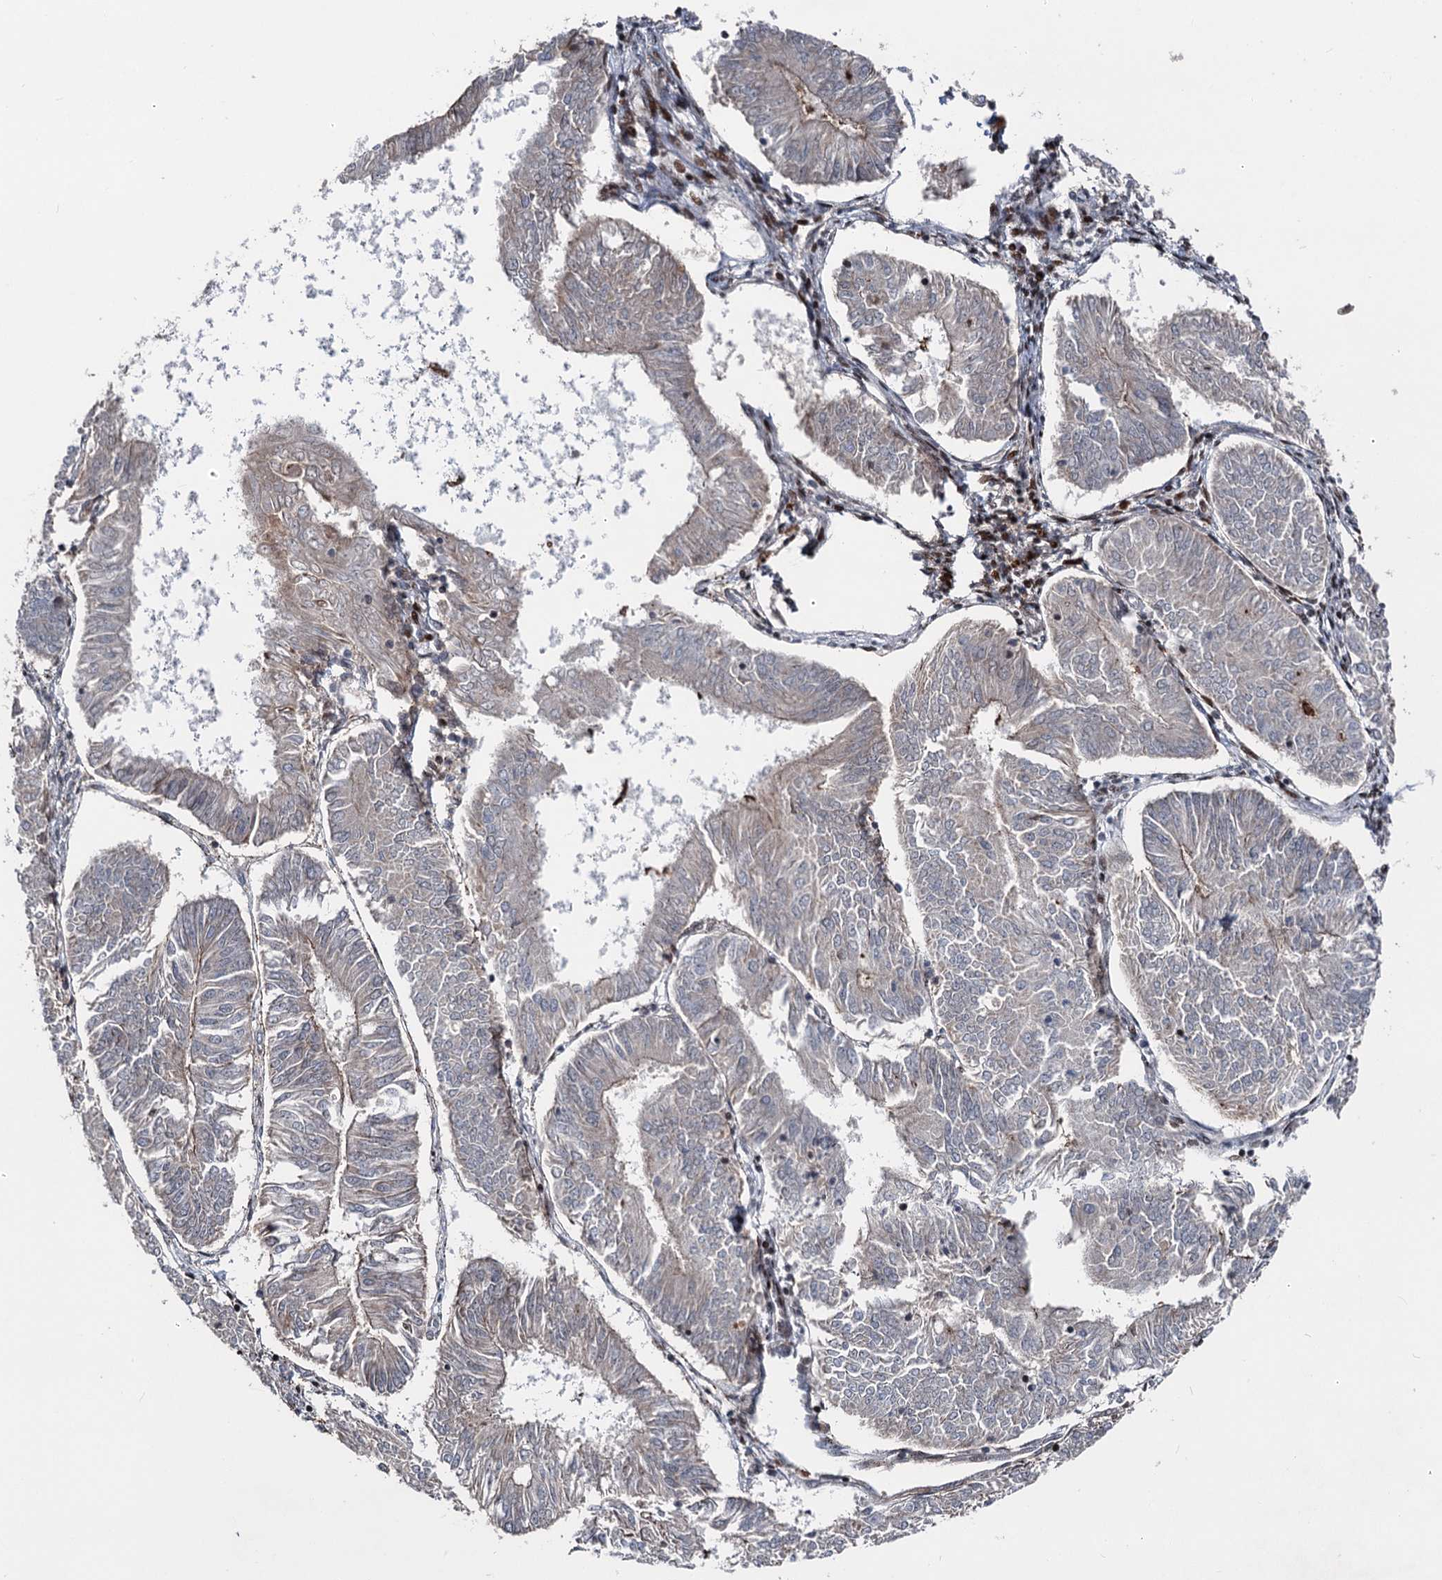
{"staining": {"intensity": "negative", "quantity": "none", "location": "none"}, "tissue": "endometrial cancer", "cell_type": "Tumor cells", "image_type": "cancer", "snomed": [{"axis": "morphology", "description": "Adenocarcinoma, NOS"}, {"axis": "topography", "description": "Endometrium"}], "caption": "Immunohistochemistry (IHC) of human endometrial adenocarcinoma displays no positivity in tumor cells.", "gene": "ITFG2", "patient": {"sex": "female", "age": 58}}